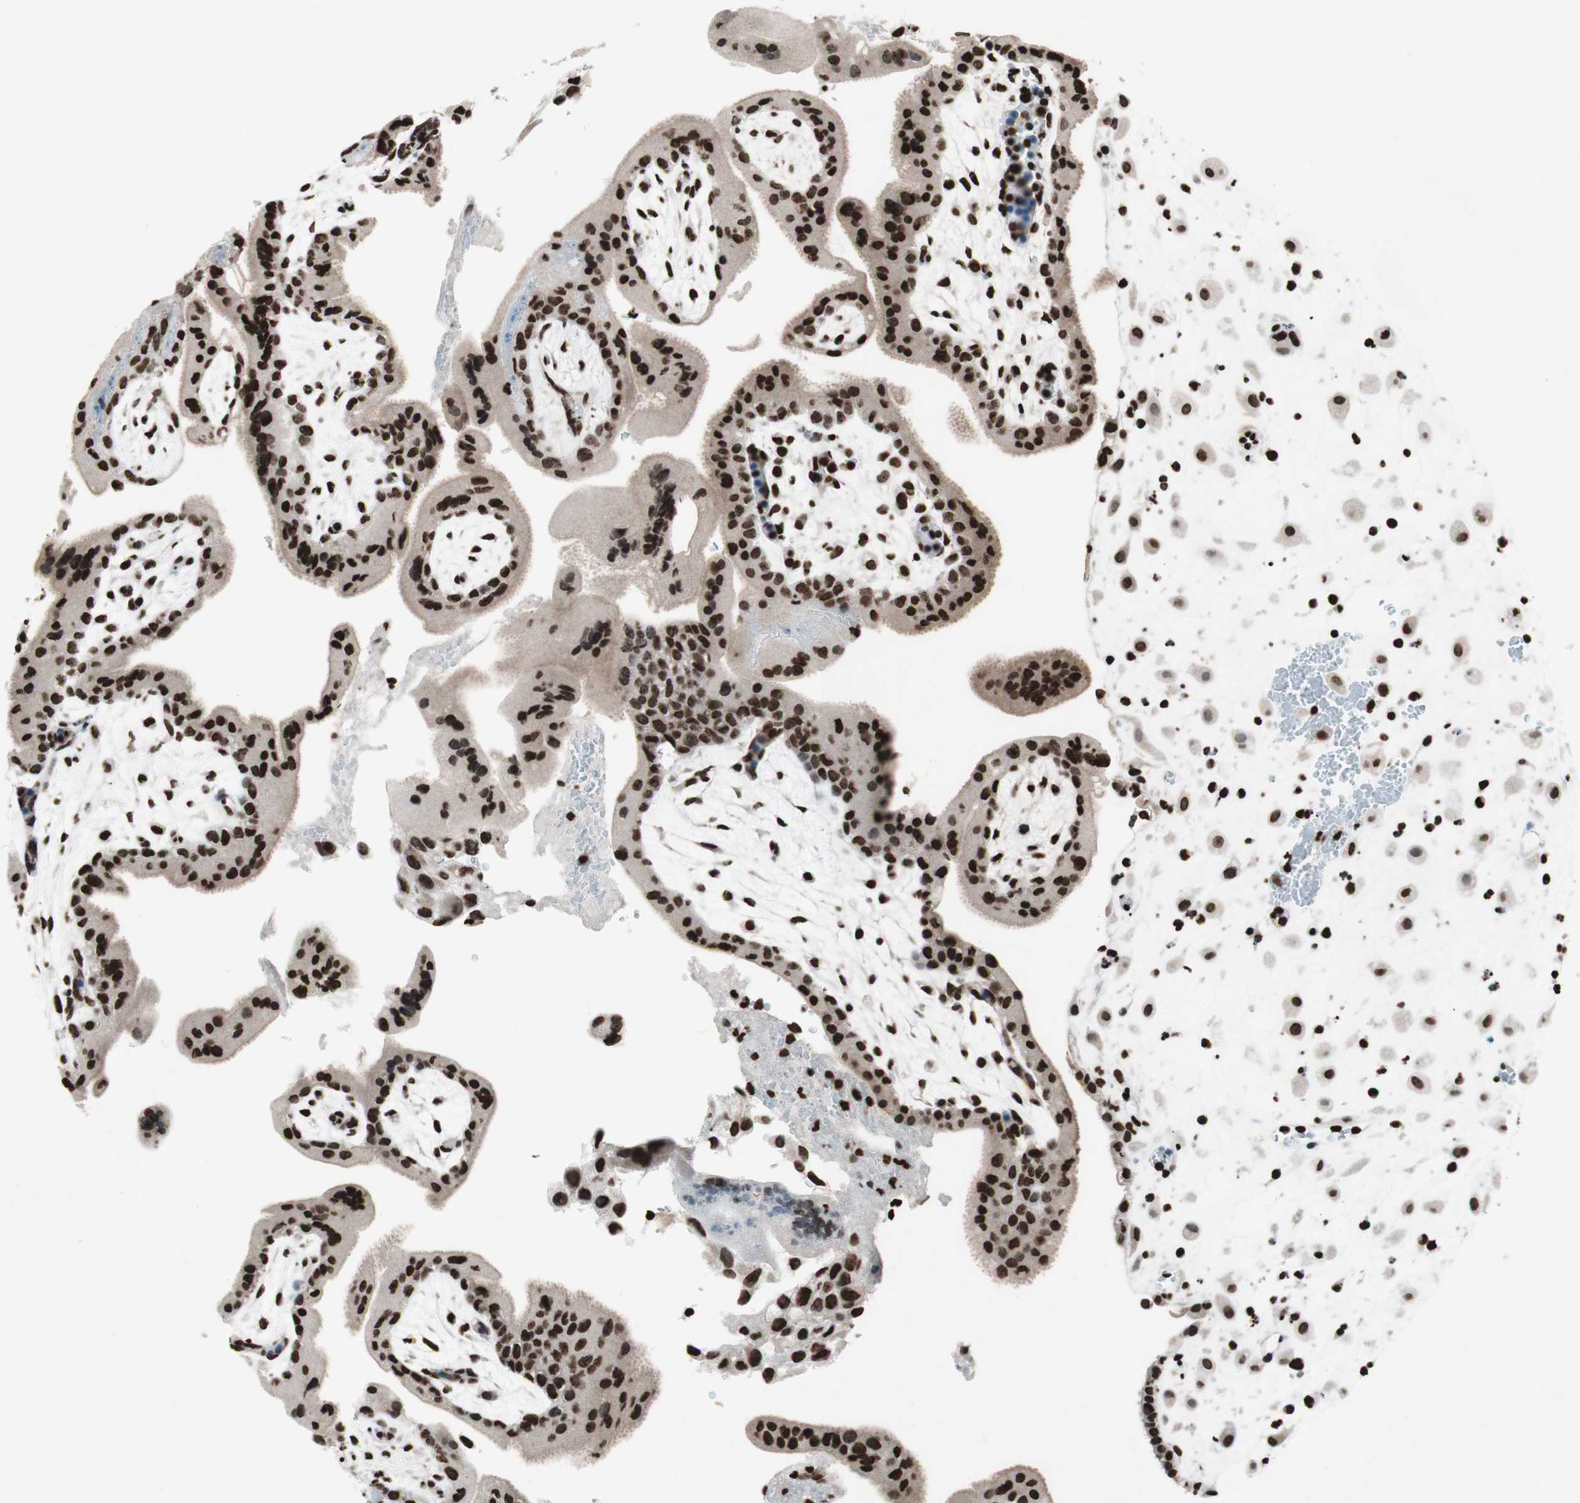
{"staining": {"intensity": "strong", "quantity": ">75%", "location": "nuclear"}, "tissue": "placenta", "cell_type": "Decidual cells", "image_type": "normal", "snomed": [{"axis": "morphology", "description": "Normal tissue, NOS"}, {"axis": "topography", "description": "Placenta"}], "caption": "Placenta stained for a protein reveals strong nuclear positivity in decidual cells. Nuclei are stained in blue.", "gene": "NCOA3", "patient": {"sex": "female", "age": 35}}